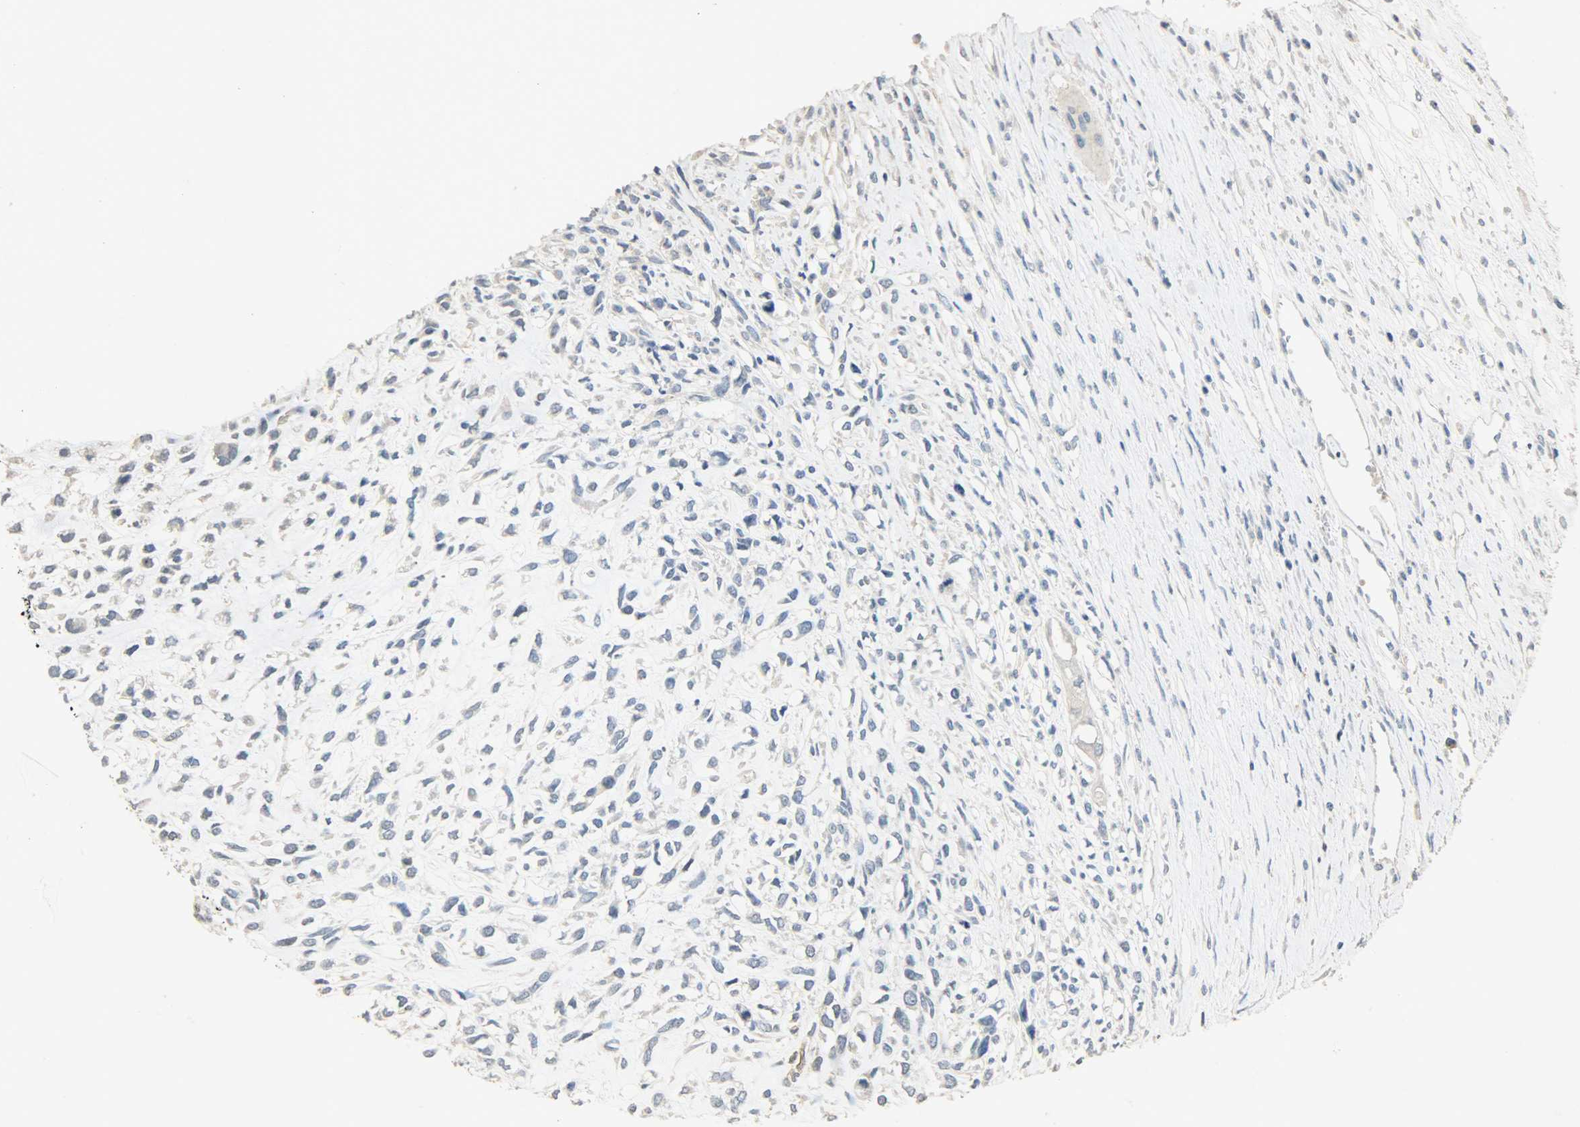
{"staining": {"intensity": "negative", "quantity": "none", "location": "none"}, "tissue": "head and neck cancer", "cell_type": "Tumor cells", "image_type": "cancer", "snomed": [{"axis": "morphology", "description": "Necrosis, NOS"}, {"axis": "morphology", "description": "Neoplasm, malignant, NOS"}, {"axis": "topography", "description": "Salivary gland"}, {"axis": "topography", "description": "Head-Neck"}], "caption": "Image shows no protein positivity in tumor cells of head and neck cancer (malignant neoplasm) tissue.", "gene": "DNAJB6", "patient": {"sex": "male", "age": 43}}